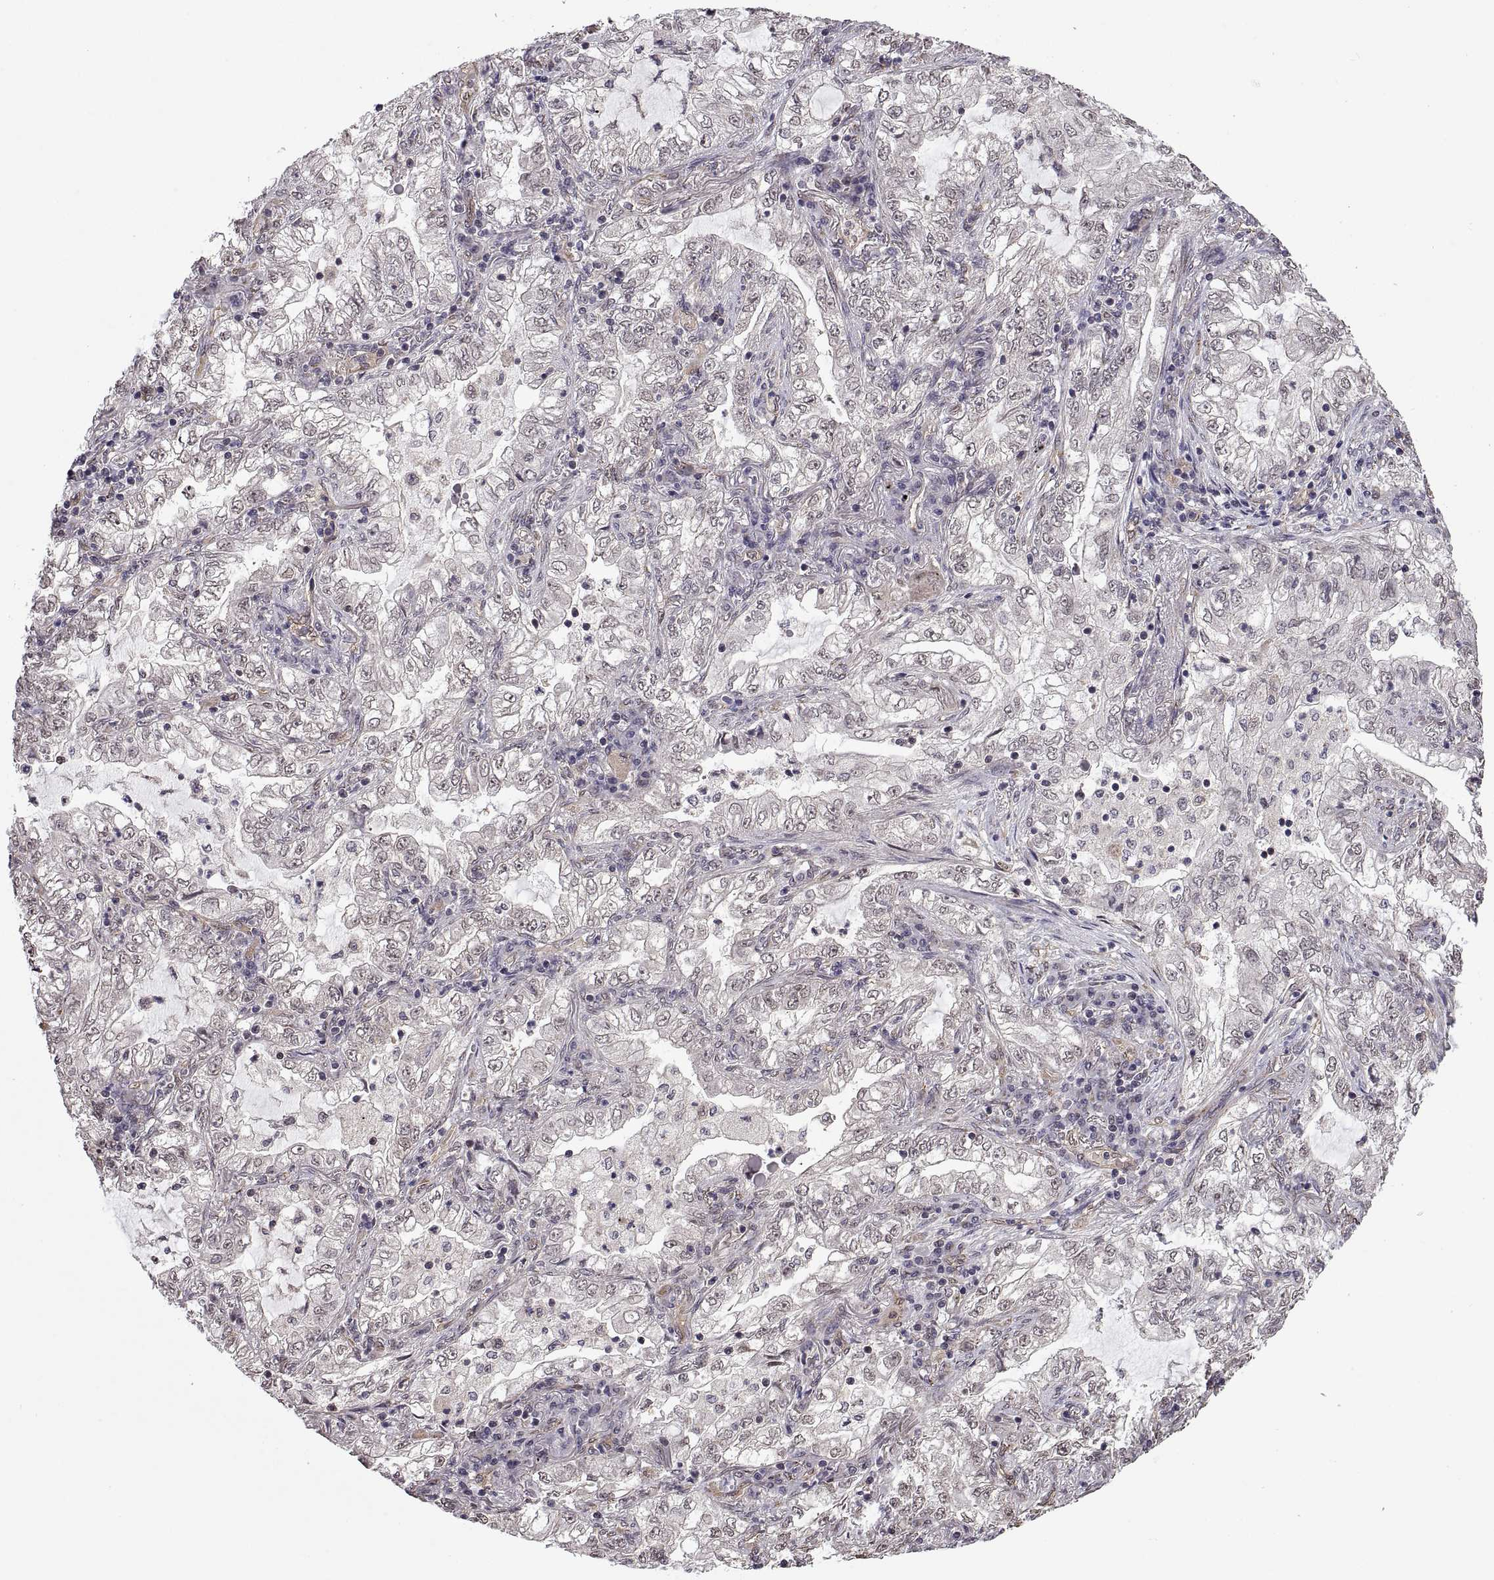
{"staining": {"intensity": "negative", "quantity": "none", "location": "none"}, "tissue": "lung cancer", "cell_type": "Tumor cells", "image_type": "cancer", "snomed": [{"axis": "morphology", "description": "Adenocarcinoma, NOS"}, {"axis": "topography", "description": "Lung"}], "caption": "Lung cancer (adenocarcinoma) was stained to show a protein in brown. There is no significant positivity in tumor cells.", "gene": "ARRB1", "patient": {"sex": "female", "age": 73}}